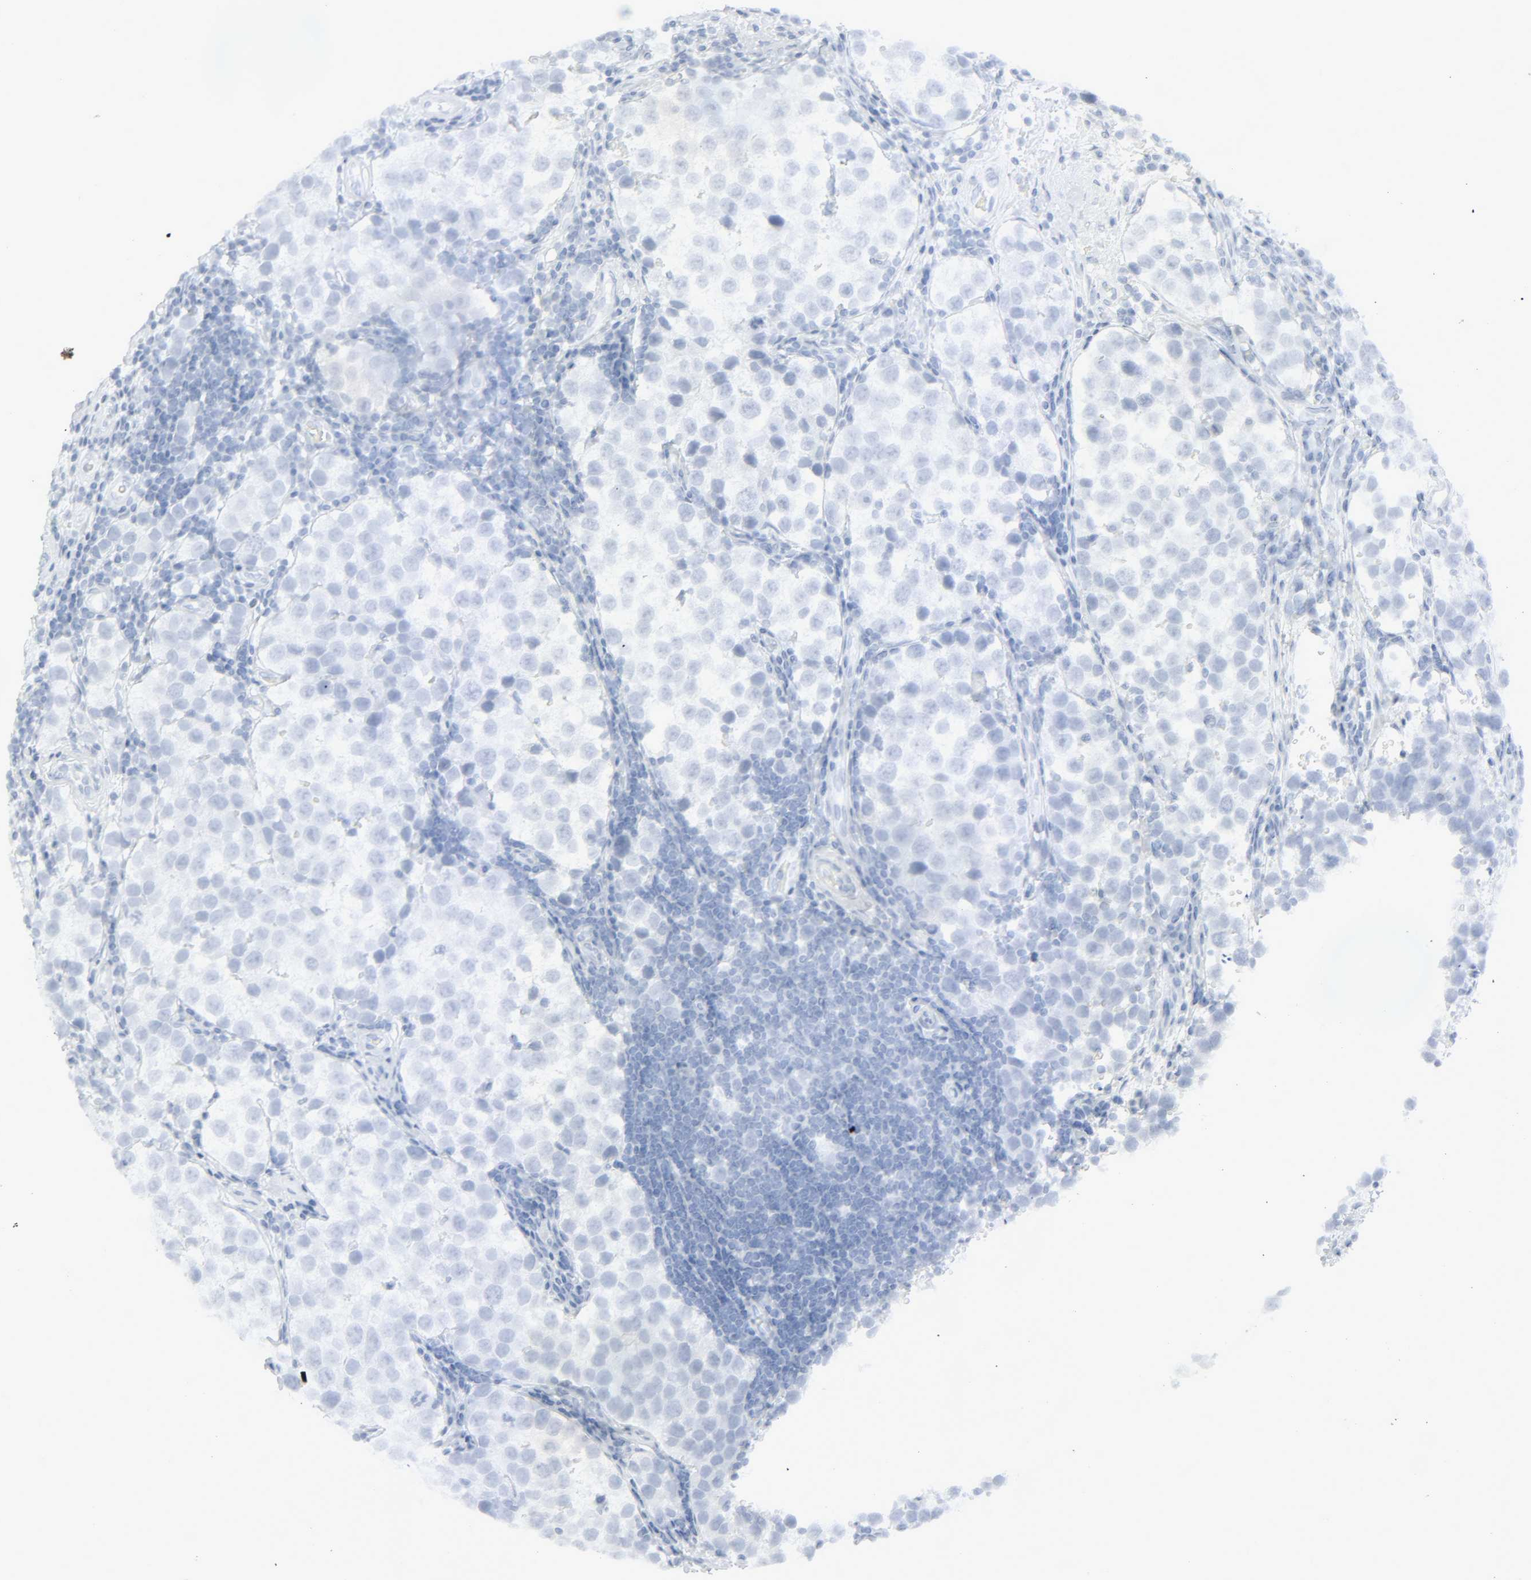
{"staining": {"intensity": "negative", "quantity": "none", "location": "none"}, "tissue": "testis cancer", "cell_type": "Tumor cells", "image_type": "cancer", "snomed": [{"axis": "morphology", "description": "Seminoma, NOS"}, {"axis": "topography", "description": "Testis"}], "caption": "A micrograph of human testis cancer (seminoma) is negative for staining in tumor cells.", "gene": "ZBTB16", "patient": {"sex": "male", "age": 39}}